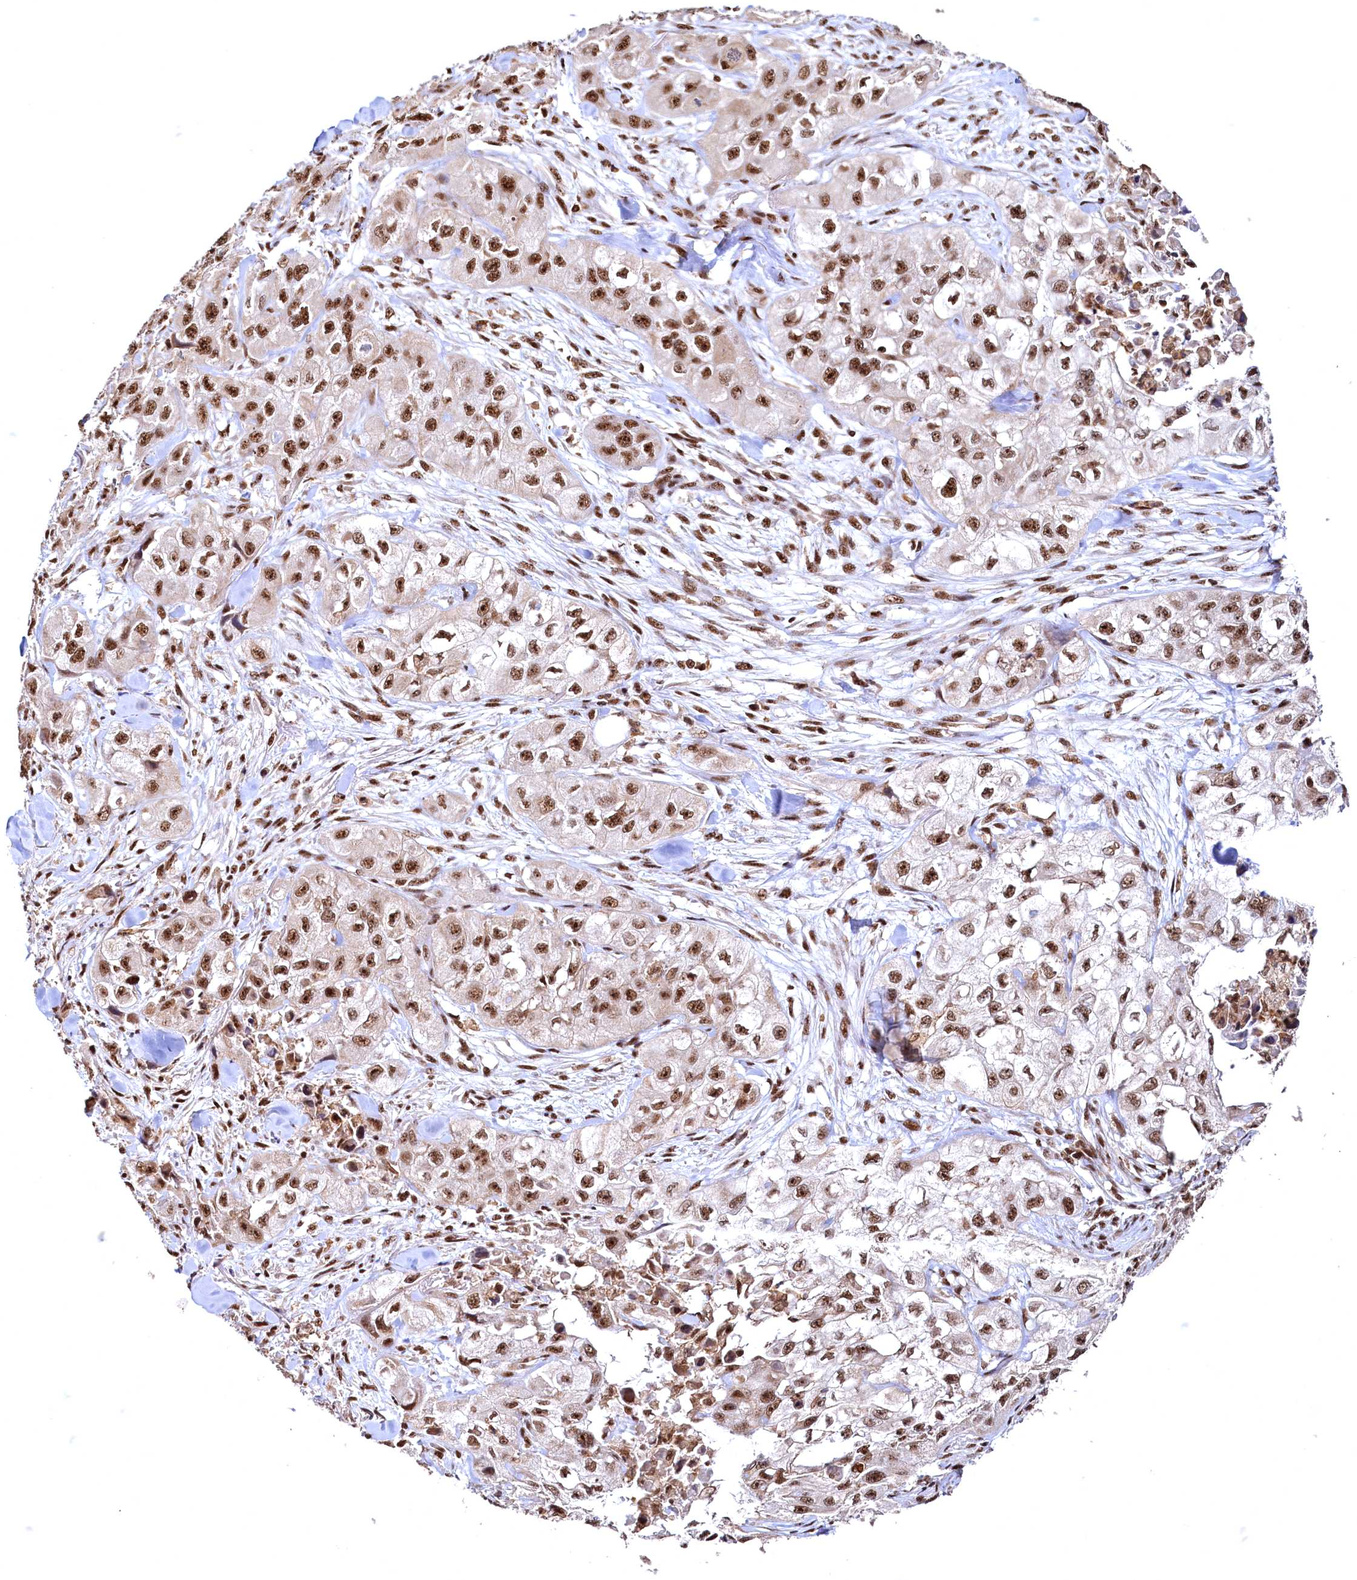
{"staining": {"intensity": "strong", "quantity": ">75%", "location": "nuclear"}, "tissue": "skin cancer", "cell_type": "Tumor cells", "image_type": "cancer", "snomed": [{"axis": "morphology", "description": "Squamous cell carcinoma, NOS"}, {"axis": "topography", "description": "Skin"}, {"axis": "topography", "description": "Subcutis"}], "caption": "Protein expression analysis of human skin squamous cell carcinoma reveals strong nuclear staining in about >75% of tumor cells.", "gene": "RSRC2", "patient": {"sex": "male", "age": 73}}